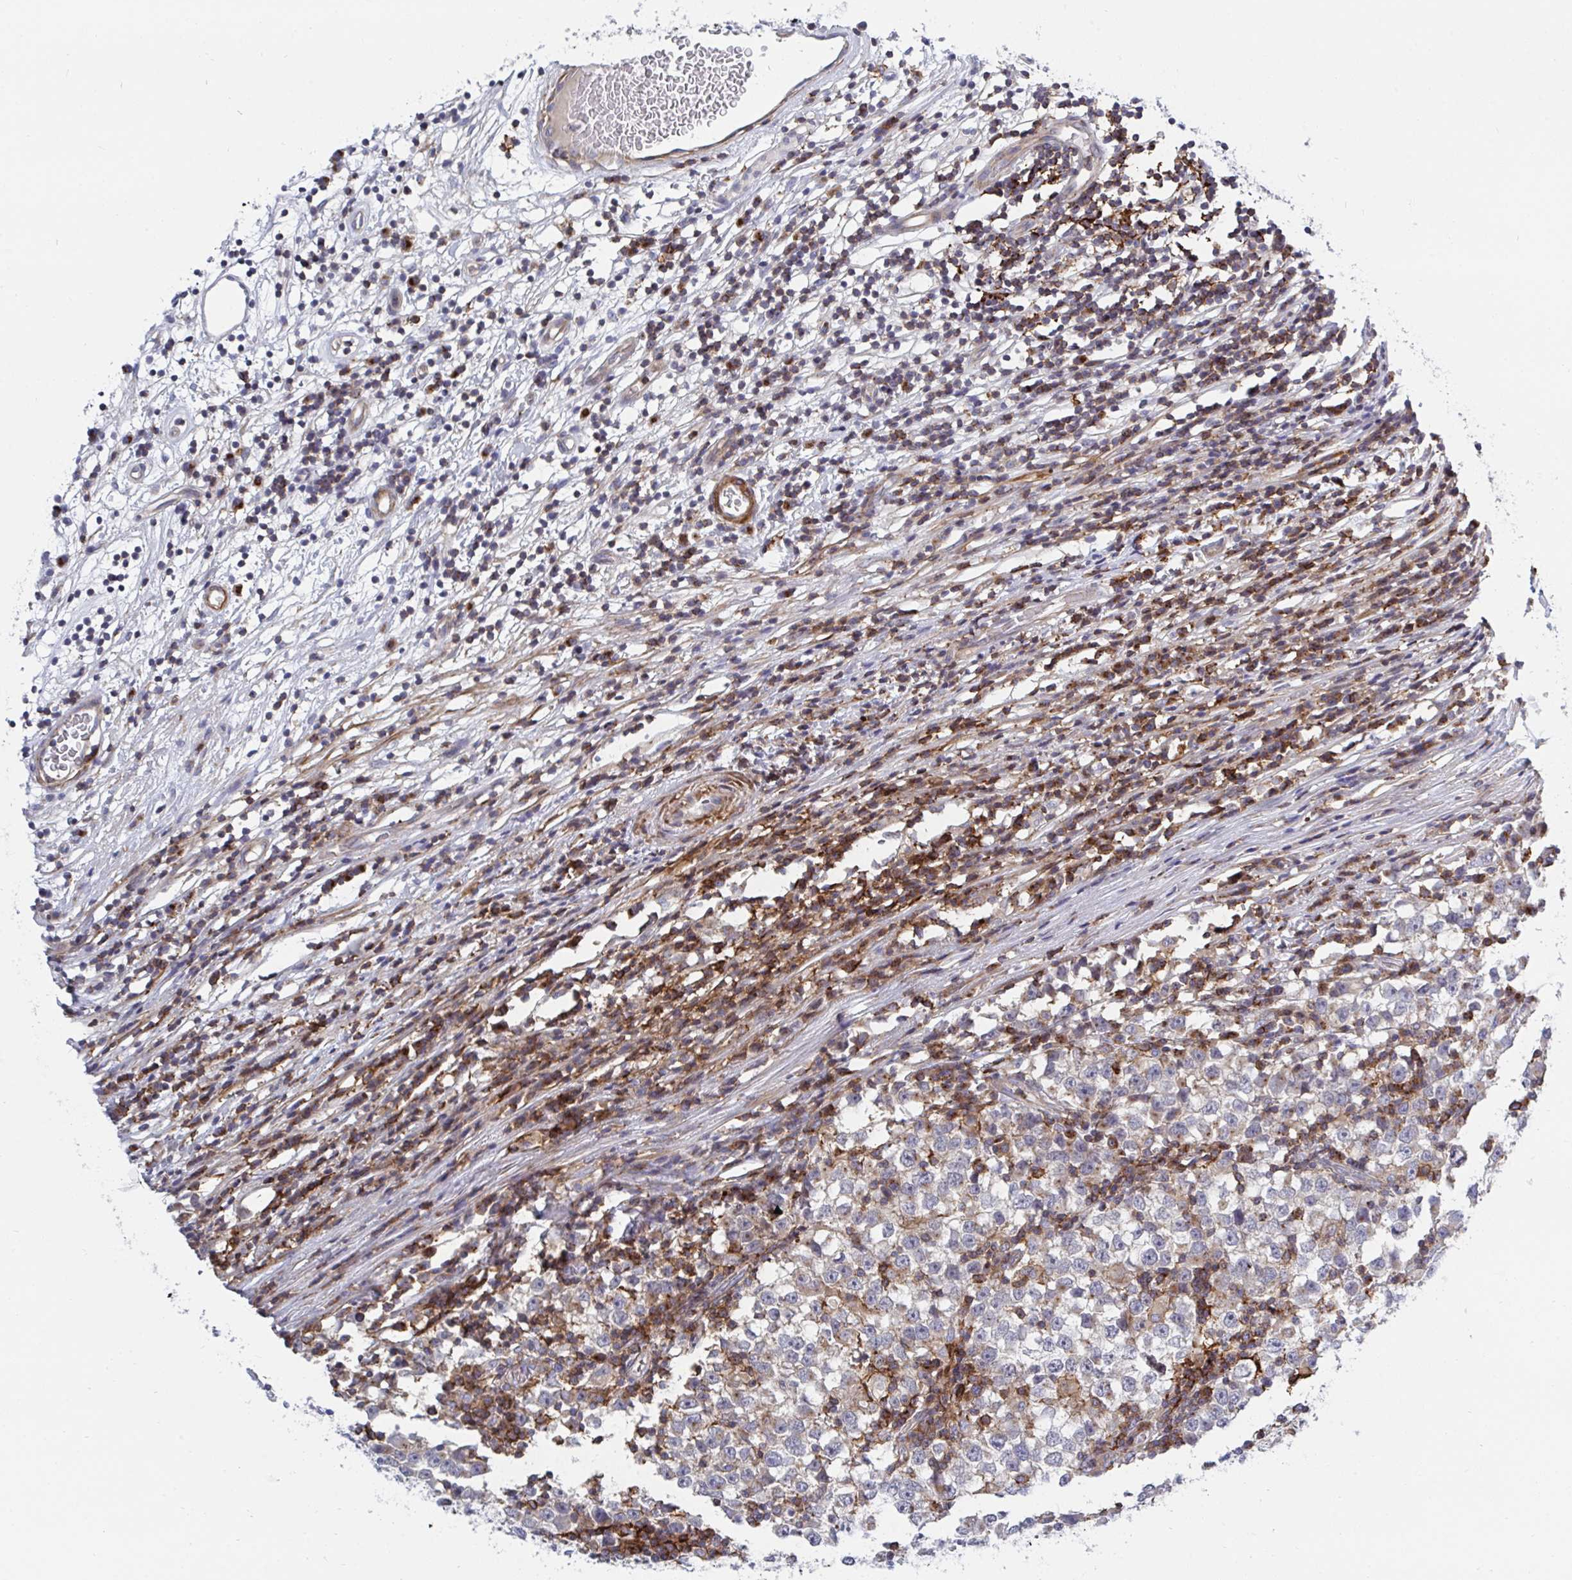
{"staining": {"intensity": "weak", "quantity": "<25%", "location": "cytoplasmic/membranous"}, "tissue": "testis cancer", "cell_type": "Tumor cells", "image_type": "cancer", "snomed": [{"axis": "morphology", "description": "Seminoma, NOS"}, {"axis": "topography", "description": "Testis"}], "caption": "High magnification brightfield microscopy of seminoma (testis) stained with DAB (brown) and counterstained with hematoxylin (blue): tumor cells show no significant staining.", "gene": "FRMD3", "patient": {"sex": "male", "age": 65}}